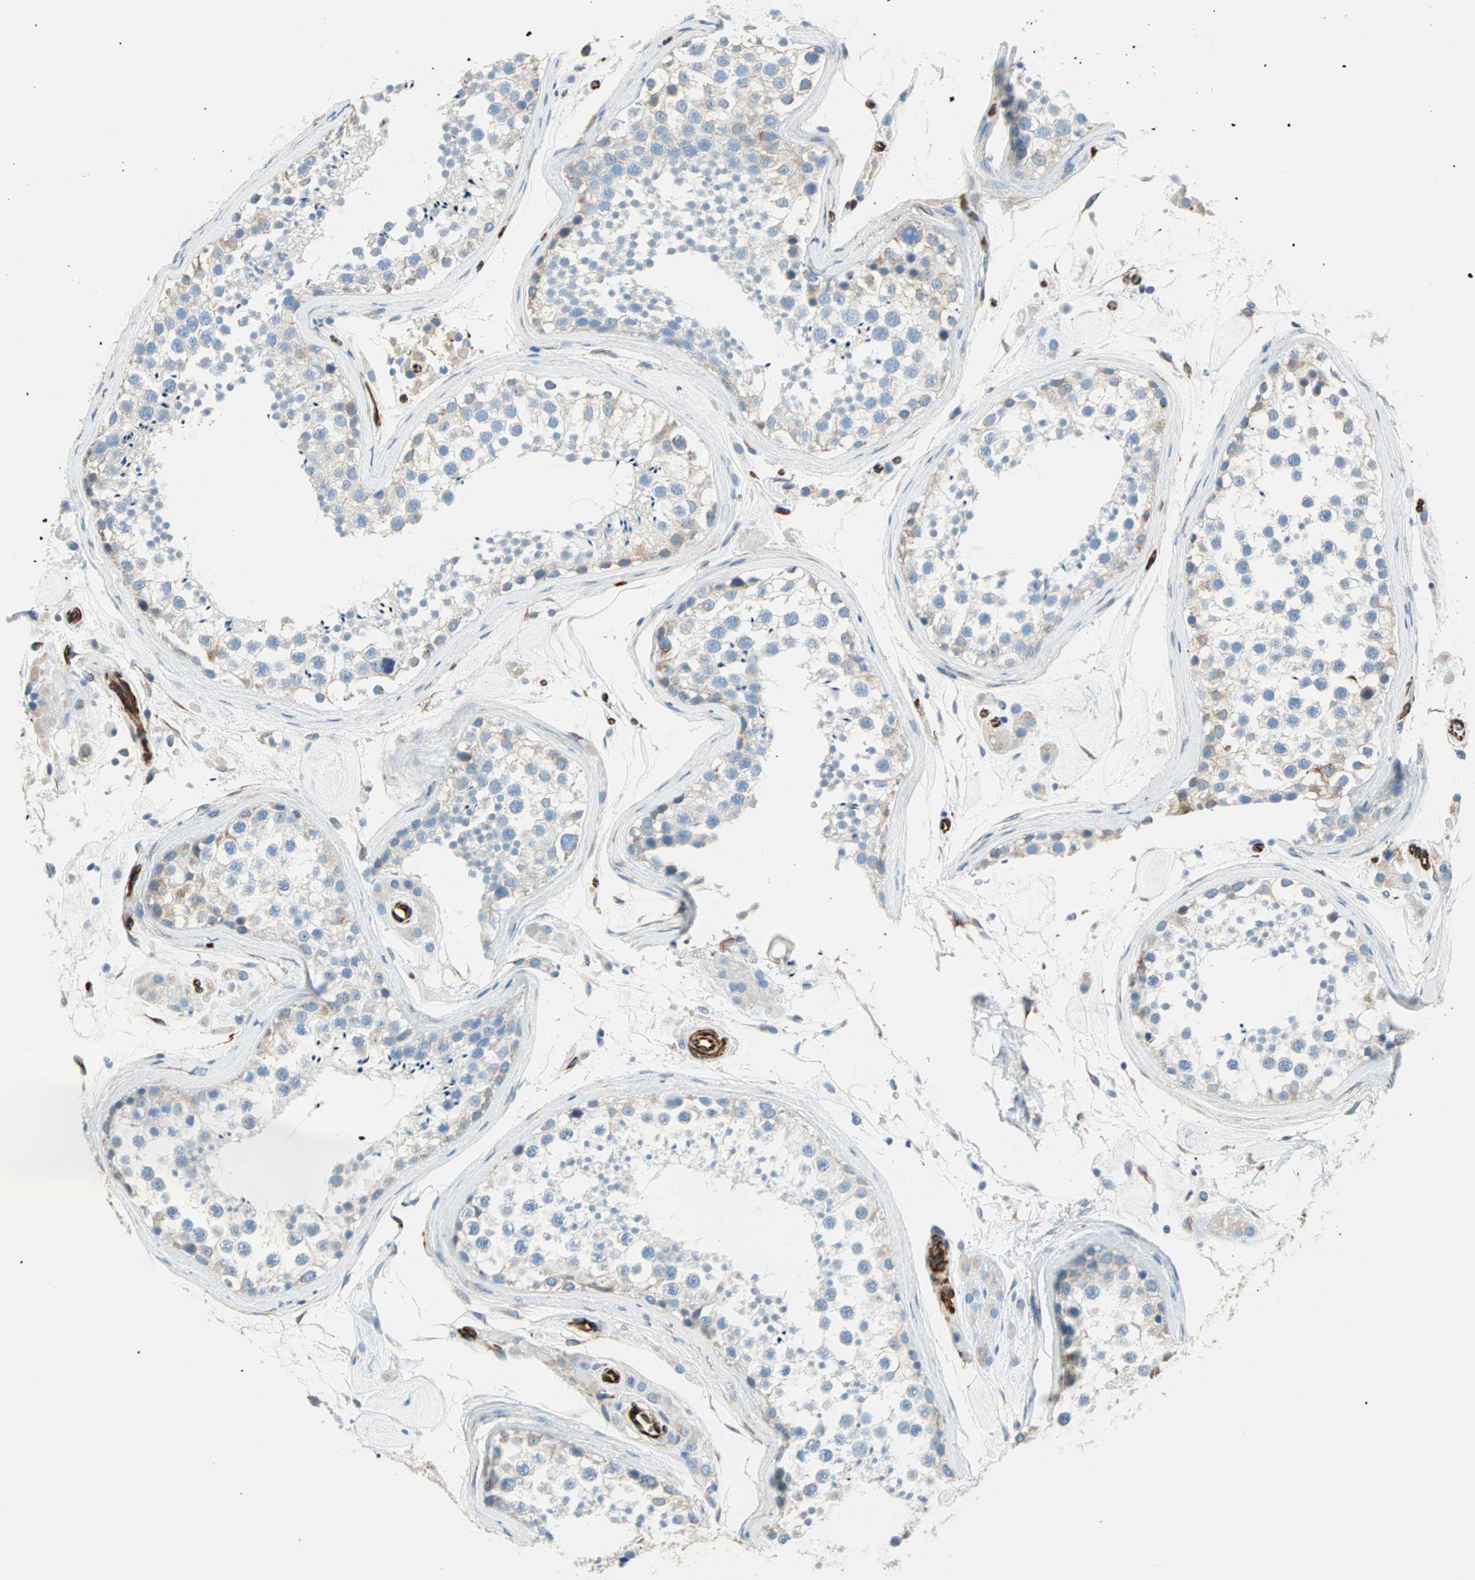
{"staining": {"intensity": "weak", "quantity": "<25%", "location": "cytoplasmic/membranous"}, "tissue": "testis", "cell_type": "Cells in seminiferous ducts", "image_type": "normal", "snomed": [{"axis": "morphology", "description": "Normal tissue, NOS"}, {"axis": "topography", "description": "Testis"}], "caption": "Protein analysis of normal testis shows no significant positivity in cells in seminiferous ducts.", "gene": "NES", "patient": {"sex": "male", "age": 46}}